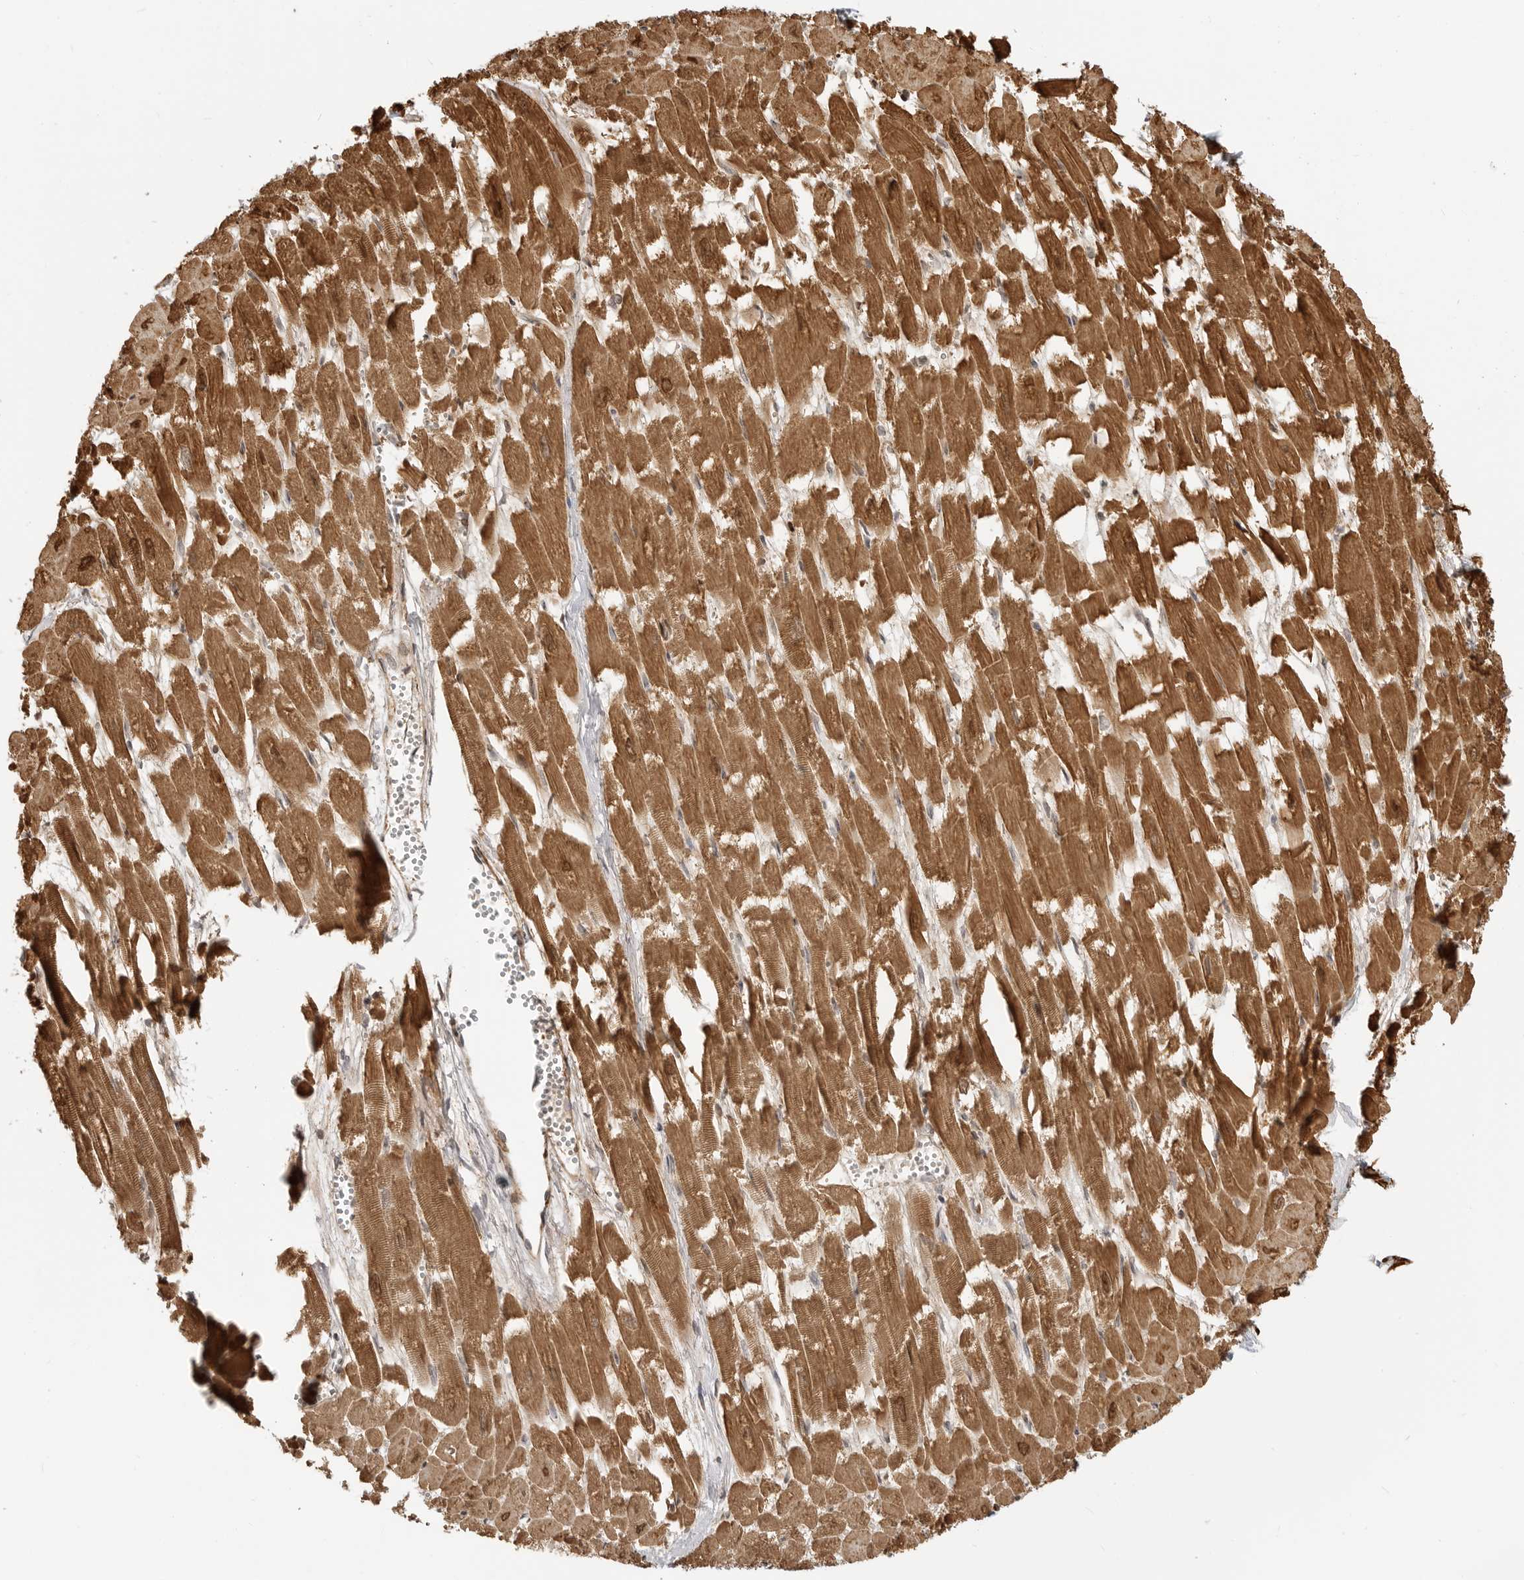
{"staining": {"intensity": "strong", "quantity": ">75%", "location": "cytoplasmic/membranous"}, "tissue": "heart muscle", "cell_type": "Cardiomyocytes", "image_type": "normal", "snomed": [{"axis": "morphology", "description": "Normal tissue, NOS"}, {"axis": "topography", "description": "Heart"}], "caption": "Unremarkable heart muscle shows strong cytoplasmic/membranous expression in about >75% of cardiomyocytes.", "gene": "BMP2K", "patient": {"sex": "male", "age": 54}}